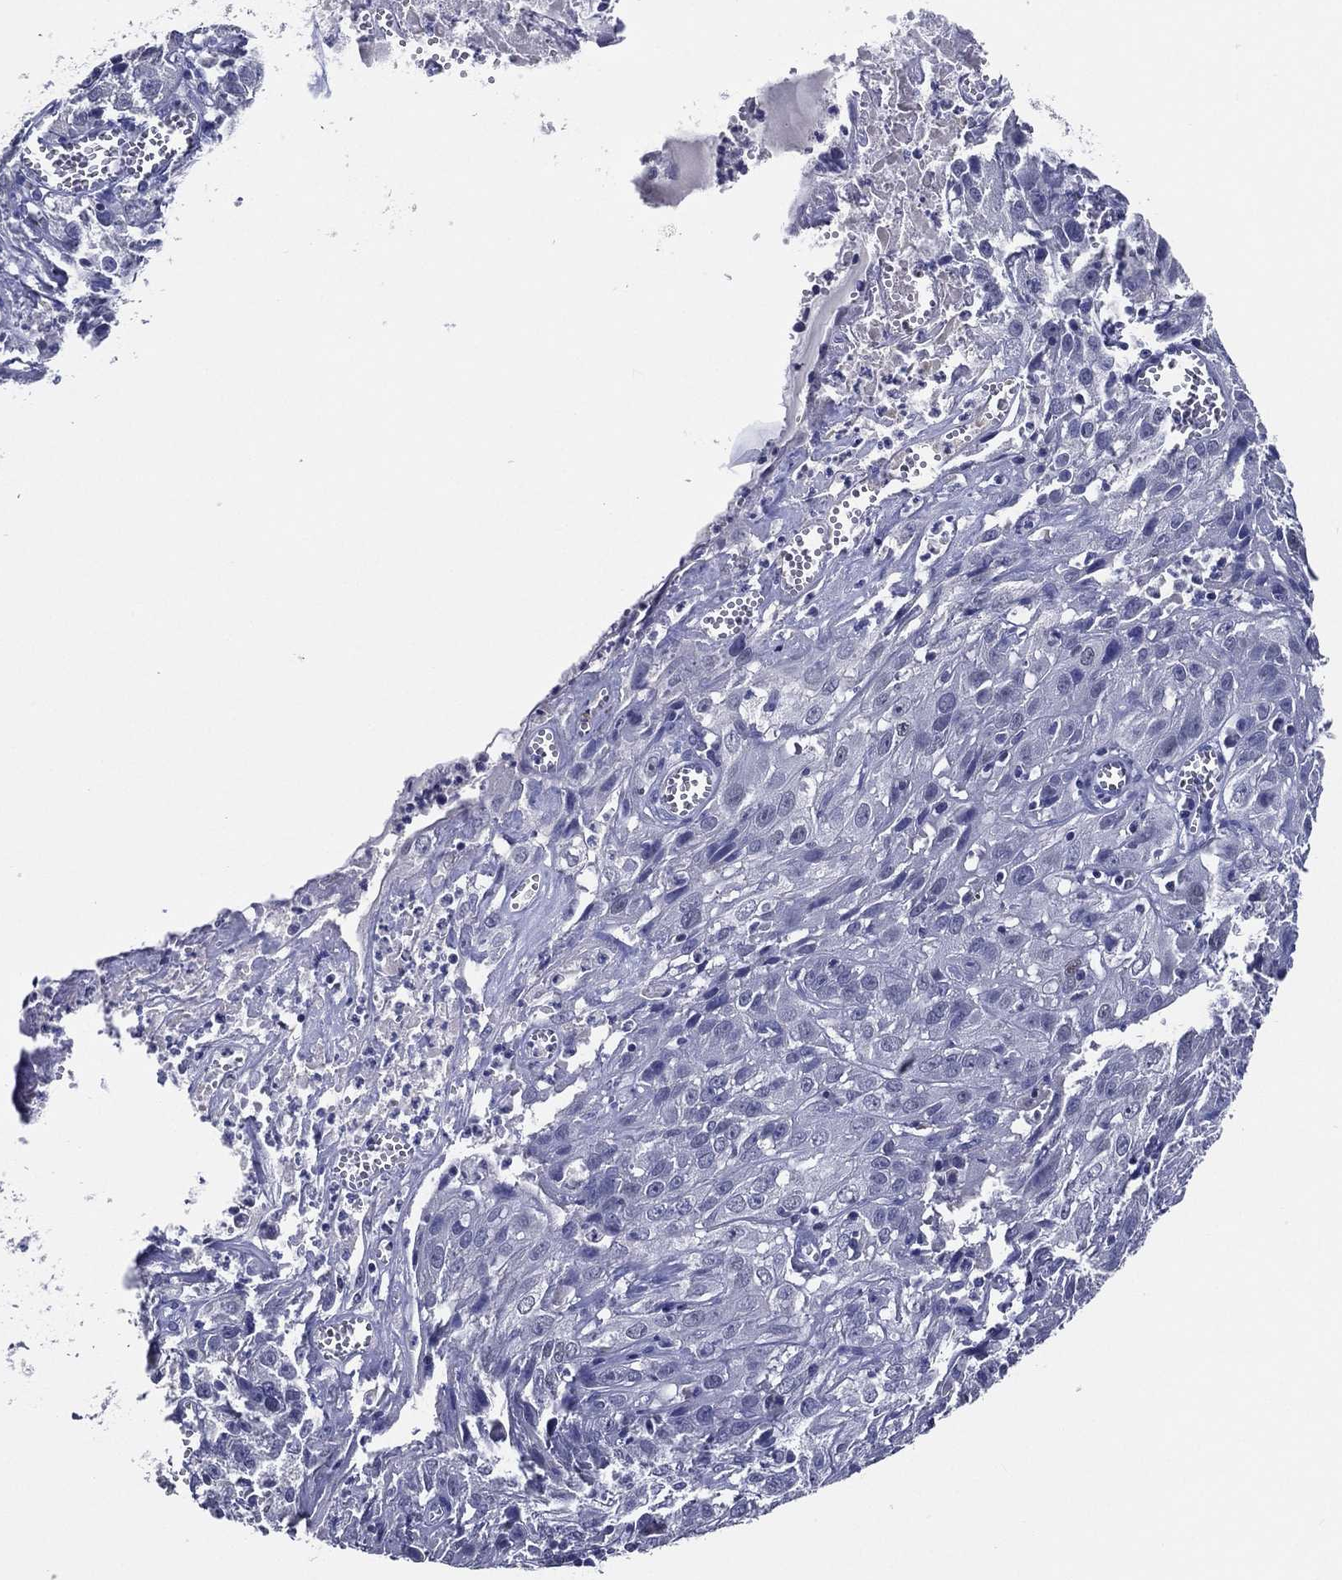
{"staining": {"intensity": "negative", "quantity": "none", "location": "none"}, "tissue": "cervical cancer", "cell_type": "Tumor cells", "image_type": "cancer", "snomed": [{"axis": "morphology", "description": "Squamous cell carcinoma, NOS"}, {"axis": "topography", "description": "Cervix"}], "caption": "High power microscopy image of an immunohistochemistry (IHC) micrograph of cervical cancer, revealing no significant positivity in tumor cells.", "gene": "TFAP2A", "patient": {"sex": "female", "age": 32}}